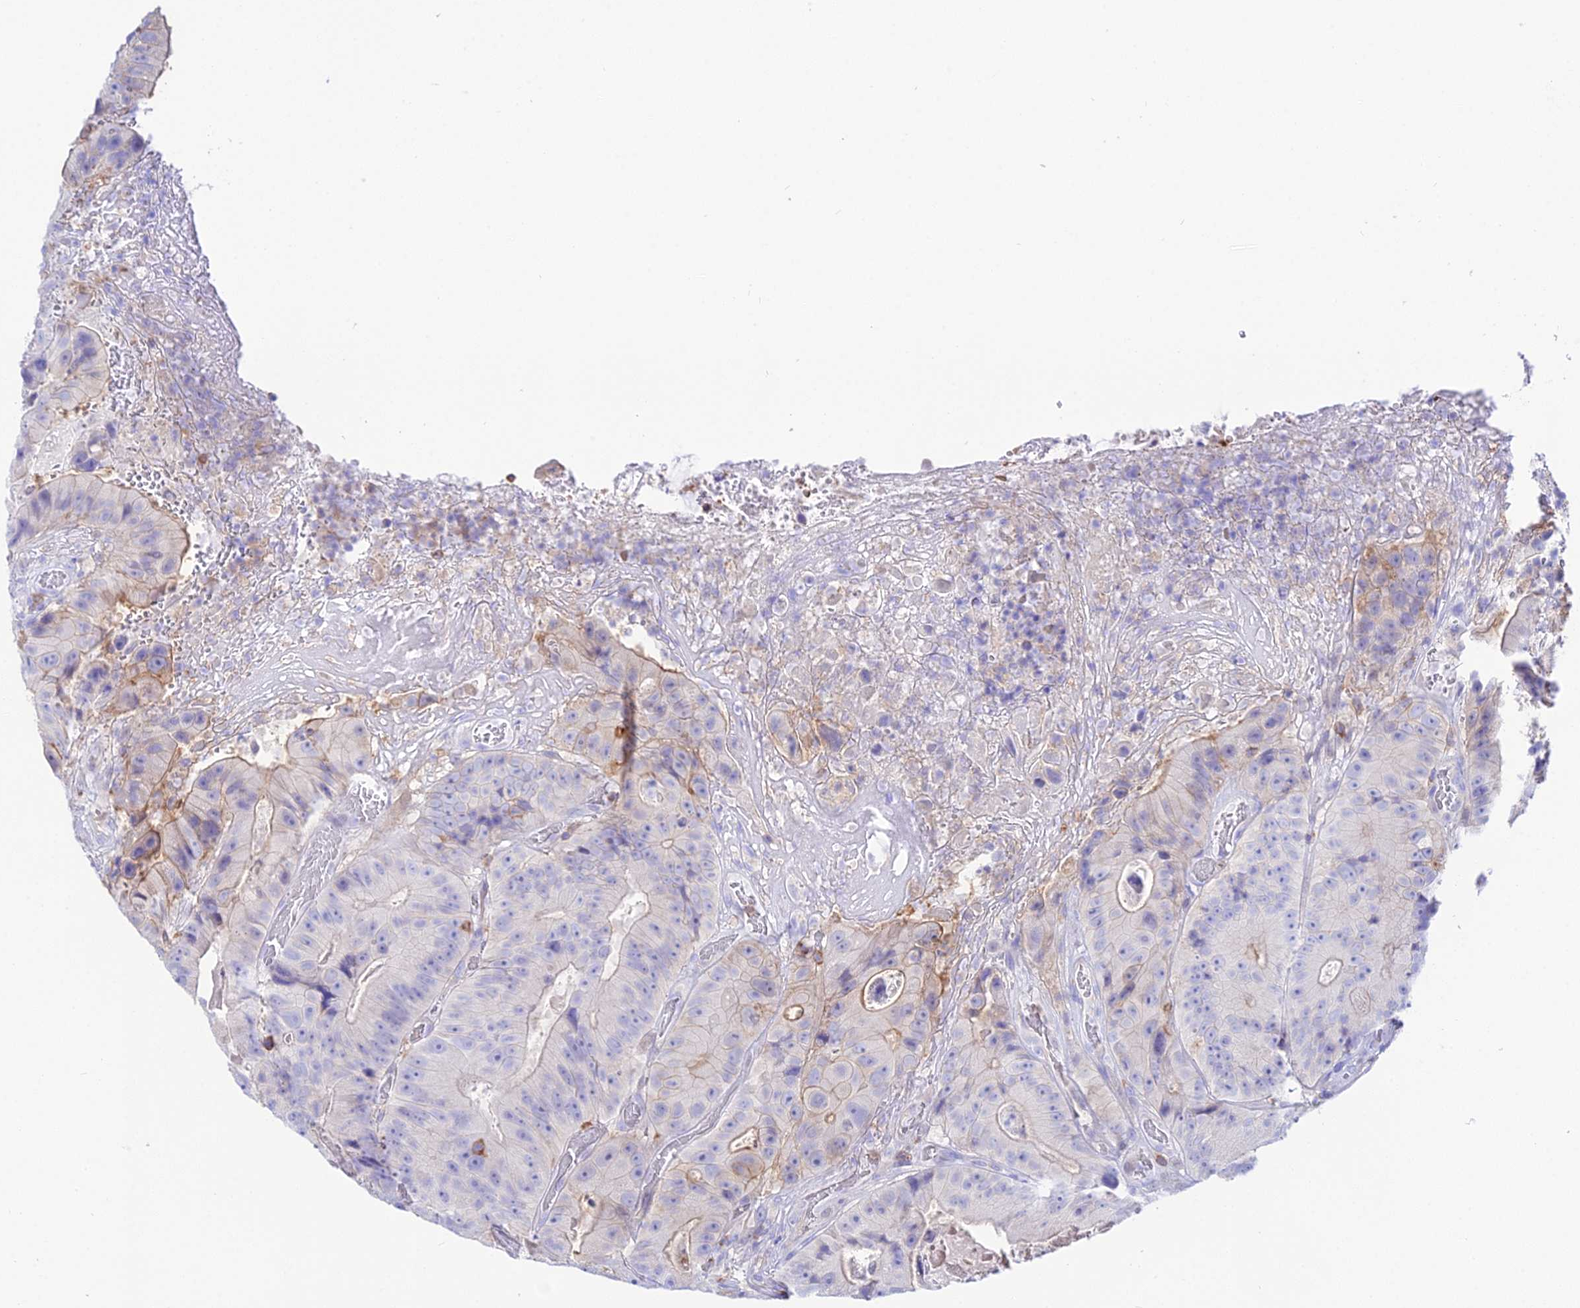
{"staining": {"intensity": "weak", "quantity": "<25%", "location": "cytoplasmic/membranous"}, "tissue": "colorectal cancer", "cell_type": "Tumor cells", "image_type": "cancer", "snomed": [{"axis": "morphology", "description": "Adenocarcinoma, NOS"}, {"axis": "topography", "description": "Colon"}], "caption": "High magnification brightfield microscopy of colorectal adenocarcinoma stained with DAB (3,3'-diaminobenzidine) (brown) and counterstained with hematoxylin (blue): tumor cells show no significant staining.", "gene": "S100A16", "patient": {"sex": "female", "age": 86}}